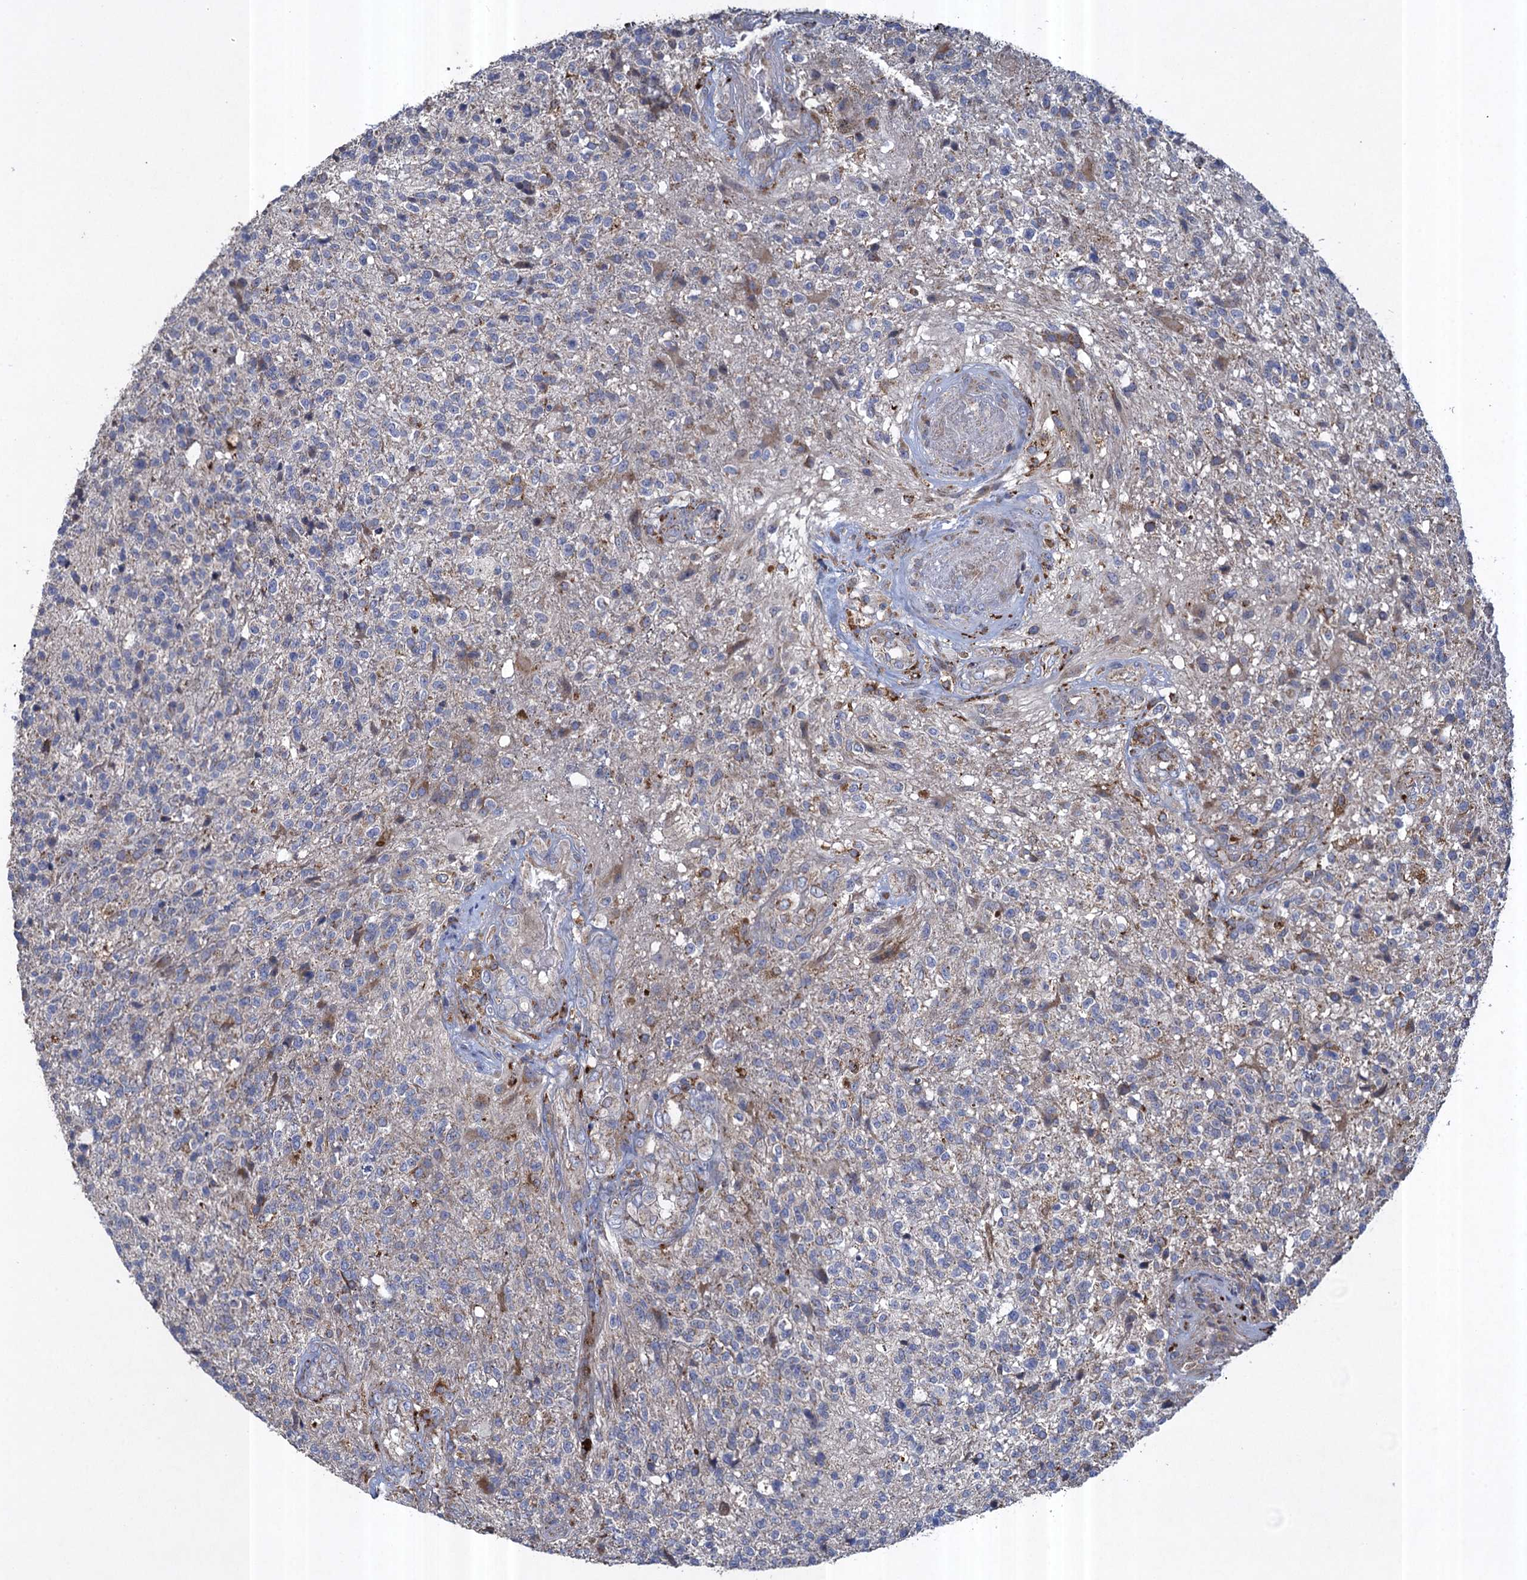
{"staining": {"intensity": "weak", "quantity": "<25%", "location": "cytoplasmic/membranous"}, "tissue": "glioma", "cell_type": "Tumor cells", "image_type": "cancer", "snomed": [{"axis": "morphology", "description": "Glioma, malignant, High grade"}, {"axis": "topography", "description": "Brain"}], "caption": "The IHC histopathology image has no significant positivity in tumor cells of high-grade glioma (malignant) tissue. (DAB (3,3'-diaminobenzidine) immunohistochemistry (IHC) visualized using brightfield microscopy, high magnification).", "gene": "TXNDC11", "patient": {"sex": "male", "age": 56}}